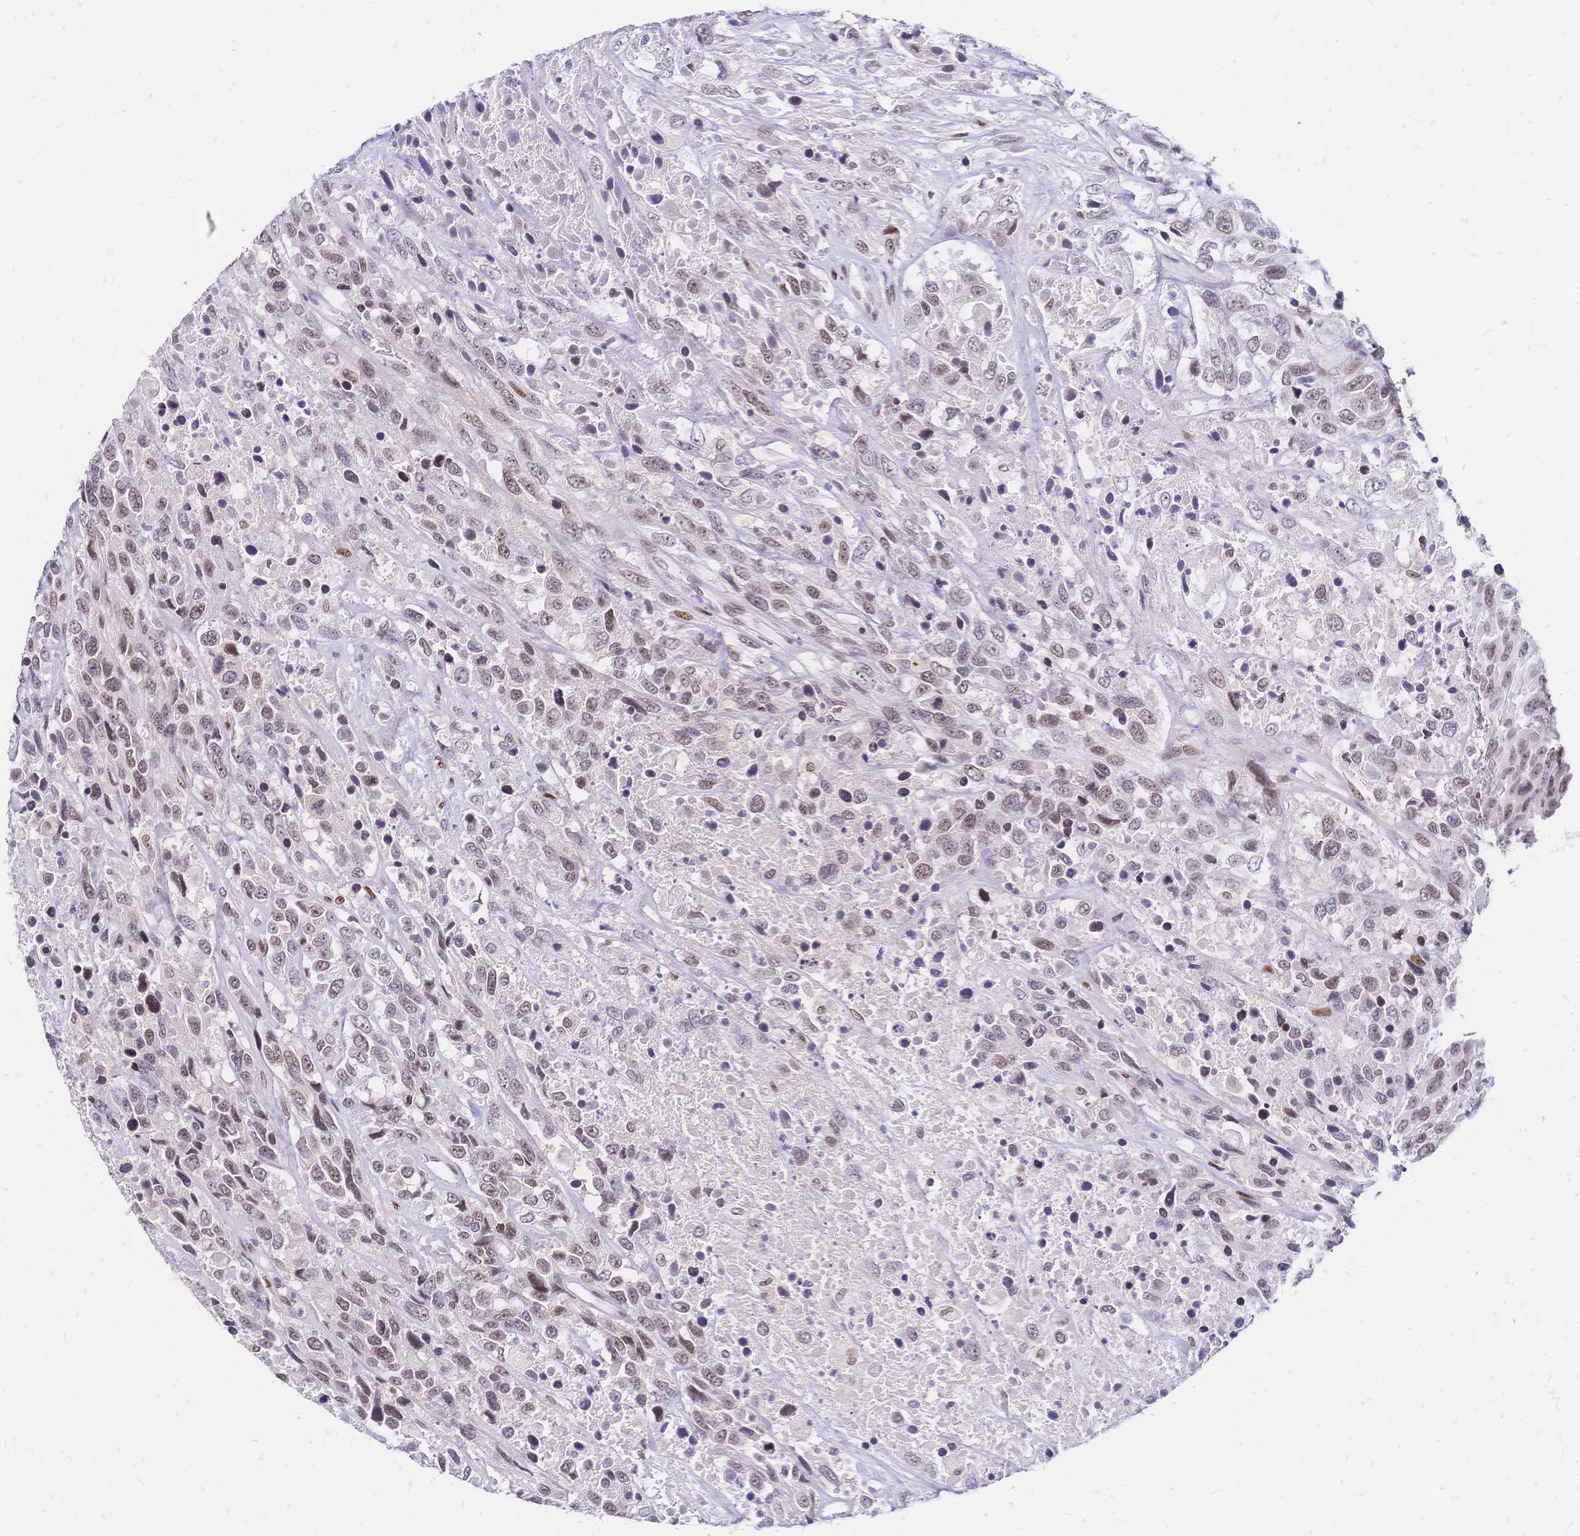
{"staining": {"intensity": "moderate", "quantity": "25%-75%", "location": "nuclear"}, "tissue": "urothelial cancer", "cell_type": "Tumor cells", "image_type": "cancer", "snomed": [{"axis": "morphology", "description": "Urothelial carcinoma, High grade"}, {"axis": "topography", "description": "Urinary bladder"}], "caption": "Moderate nuclear expression is seen in about 25%-75% of tumor cells in urothelial cancer.", "gene": "NFIC", "patient": {"sex": "female", "age": 70}}